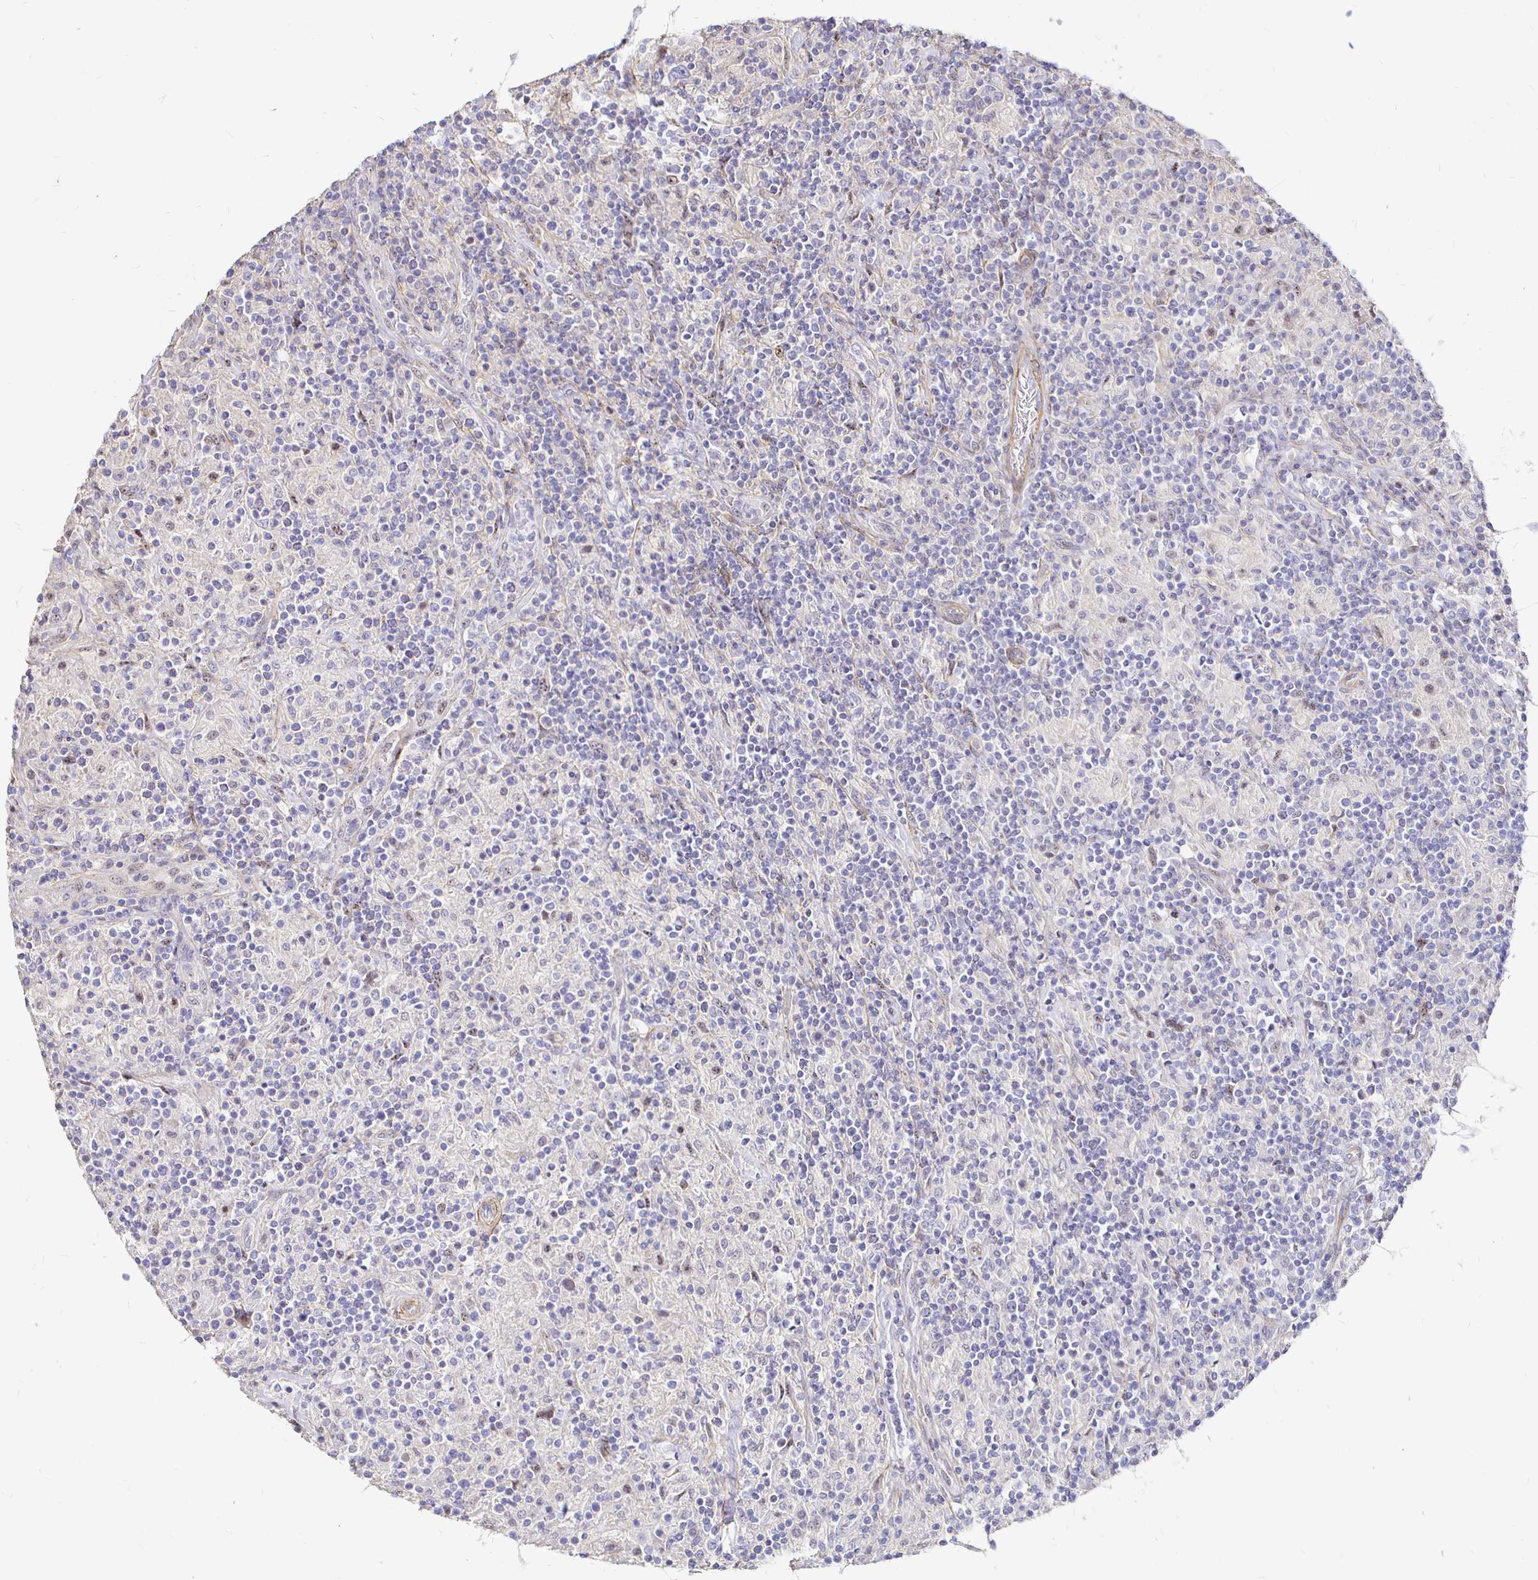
{"staining": {"intensity": "weak", "quantity": "25%-75%", "location": "cytoplasmic/membranous"}, "tissue": "lymphoma", "cell_type": "Tumor cells", "image_type": "cancer", "snomed": [{"axis": "morphology", "description": "Hodgkin's disease, NOS"}, {"axis": "topography", "description": "Lymph node"}], "caption": "Immunohistochemistry (IHC) of lymphoma displays low levels of weak cytoplasmic/membranous positivity in approximately 25%-75% of tumor cells.", "gene": "PALM2AKAP2", "patient": {"sex": "male", "age": 70}}